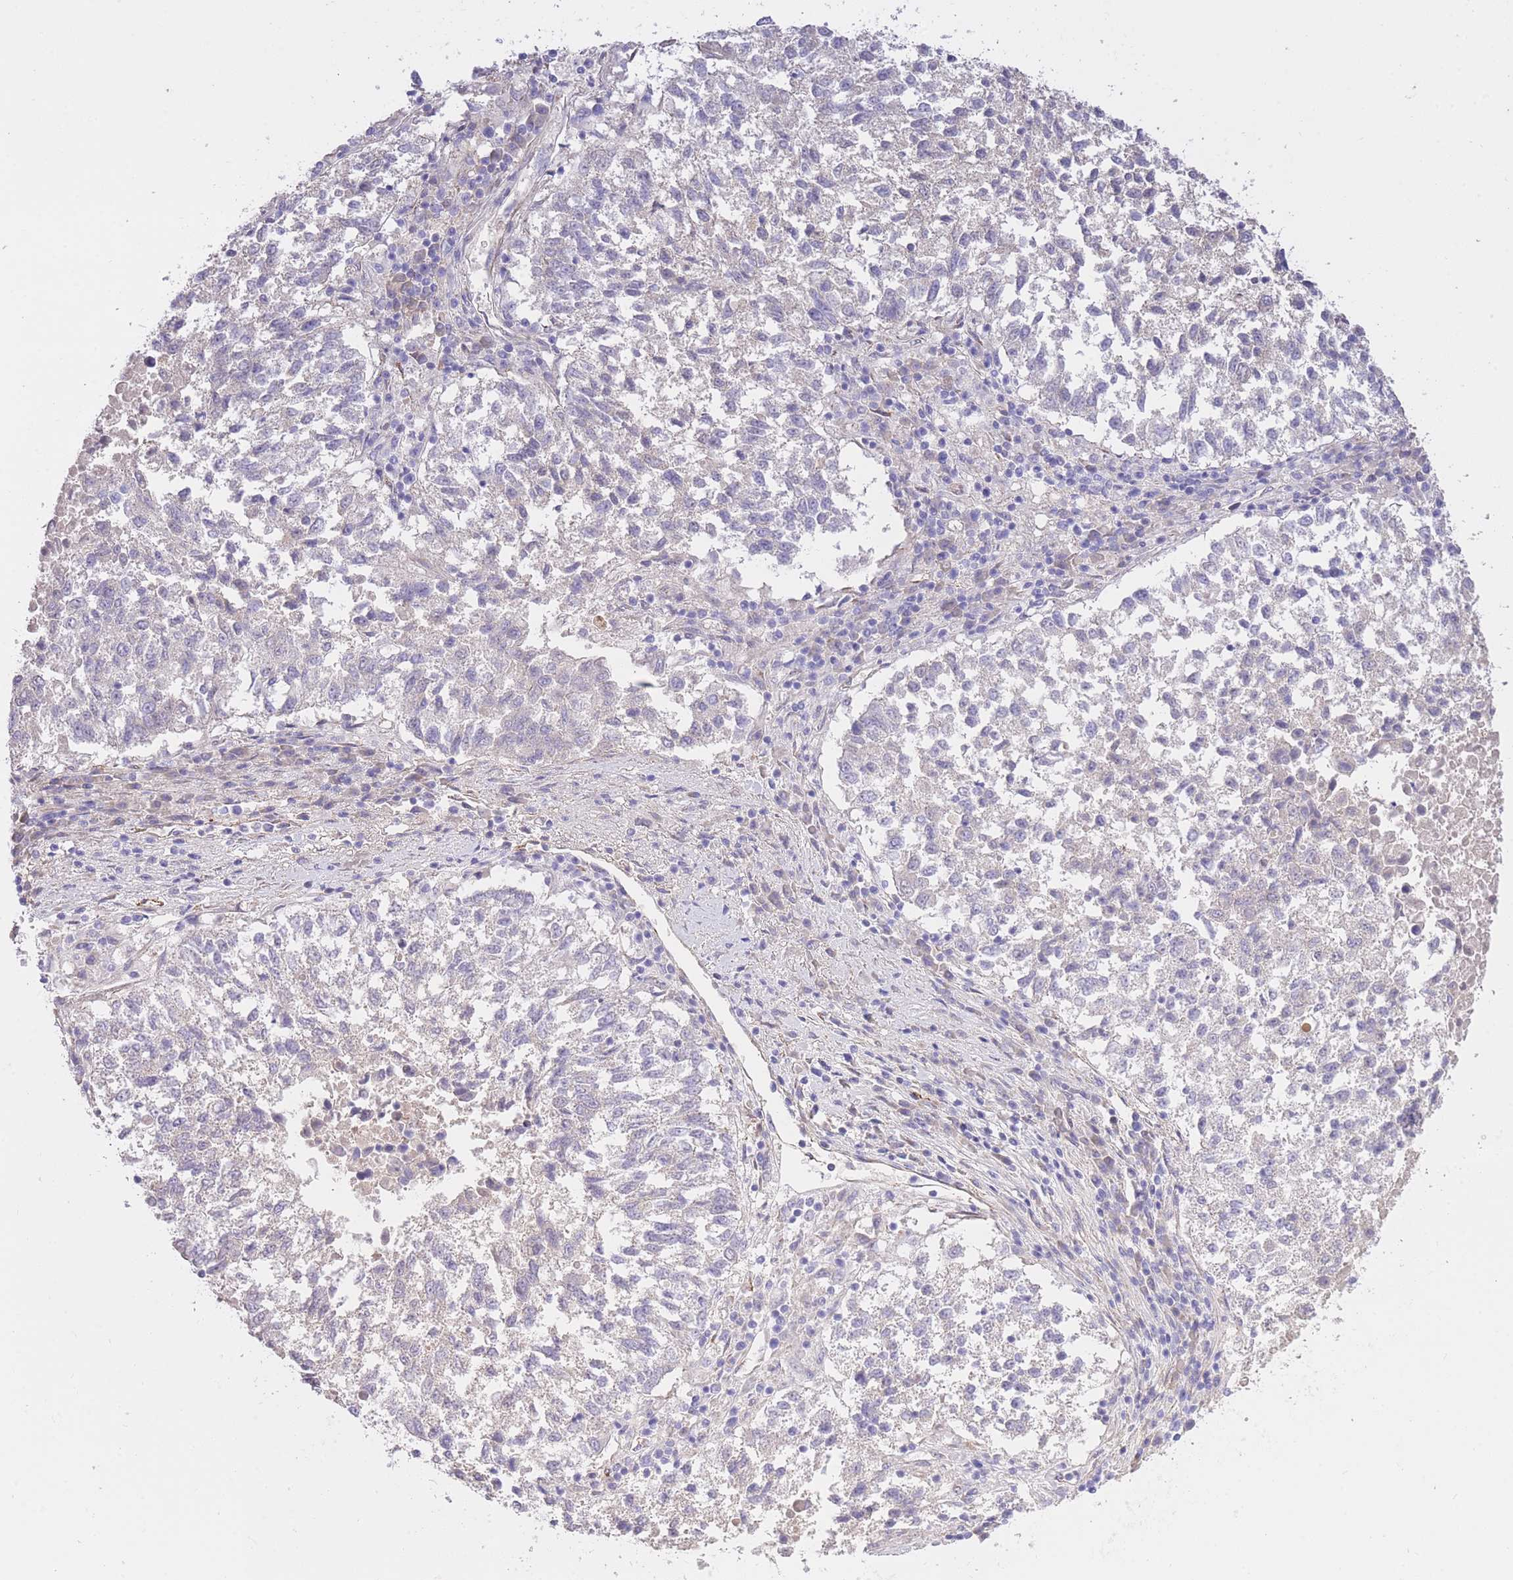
{"staining": {"intensity": "negative", "quantity": "none", "location": "none"}, "tissue": "lung cancer", "cell_type": "Tumor cells", "image_type": "cancer", "snomed": [{"axis": "morphology", "description": "Squamous cell carcinoma, NOS"}, {"axis": "topography", "description": "Lung"}], "caption": "The micrograph demonstrates no staining of tumor cells in lung squamous cell carcinoma.", "gene": "PGM1", "patient": {"sex": "male", "age": 73}}